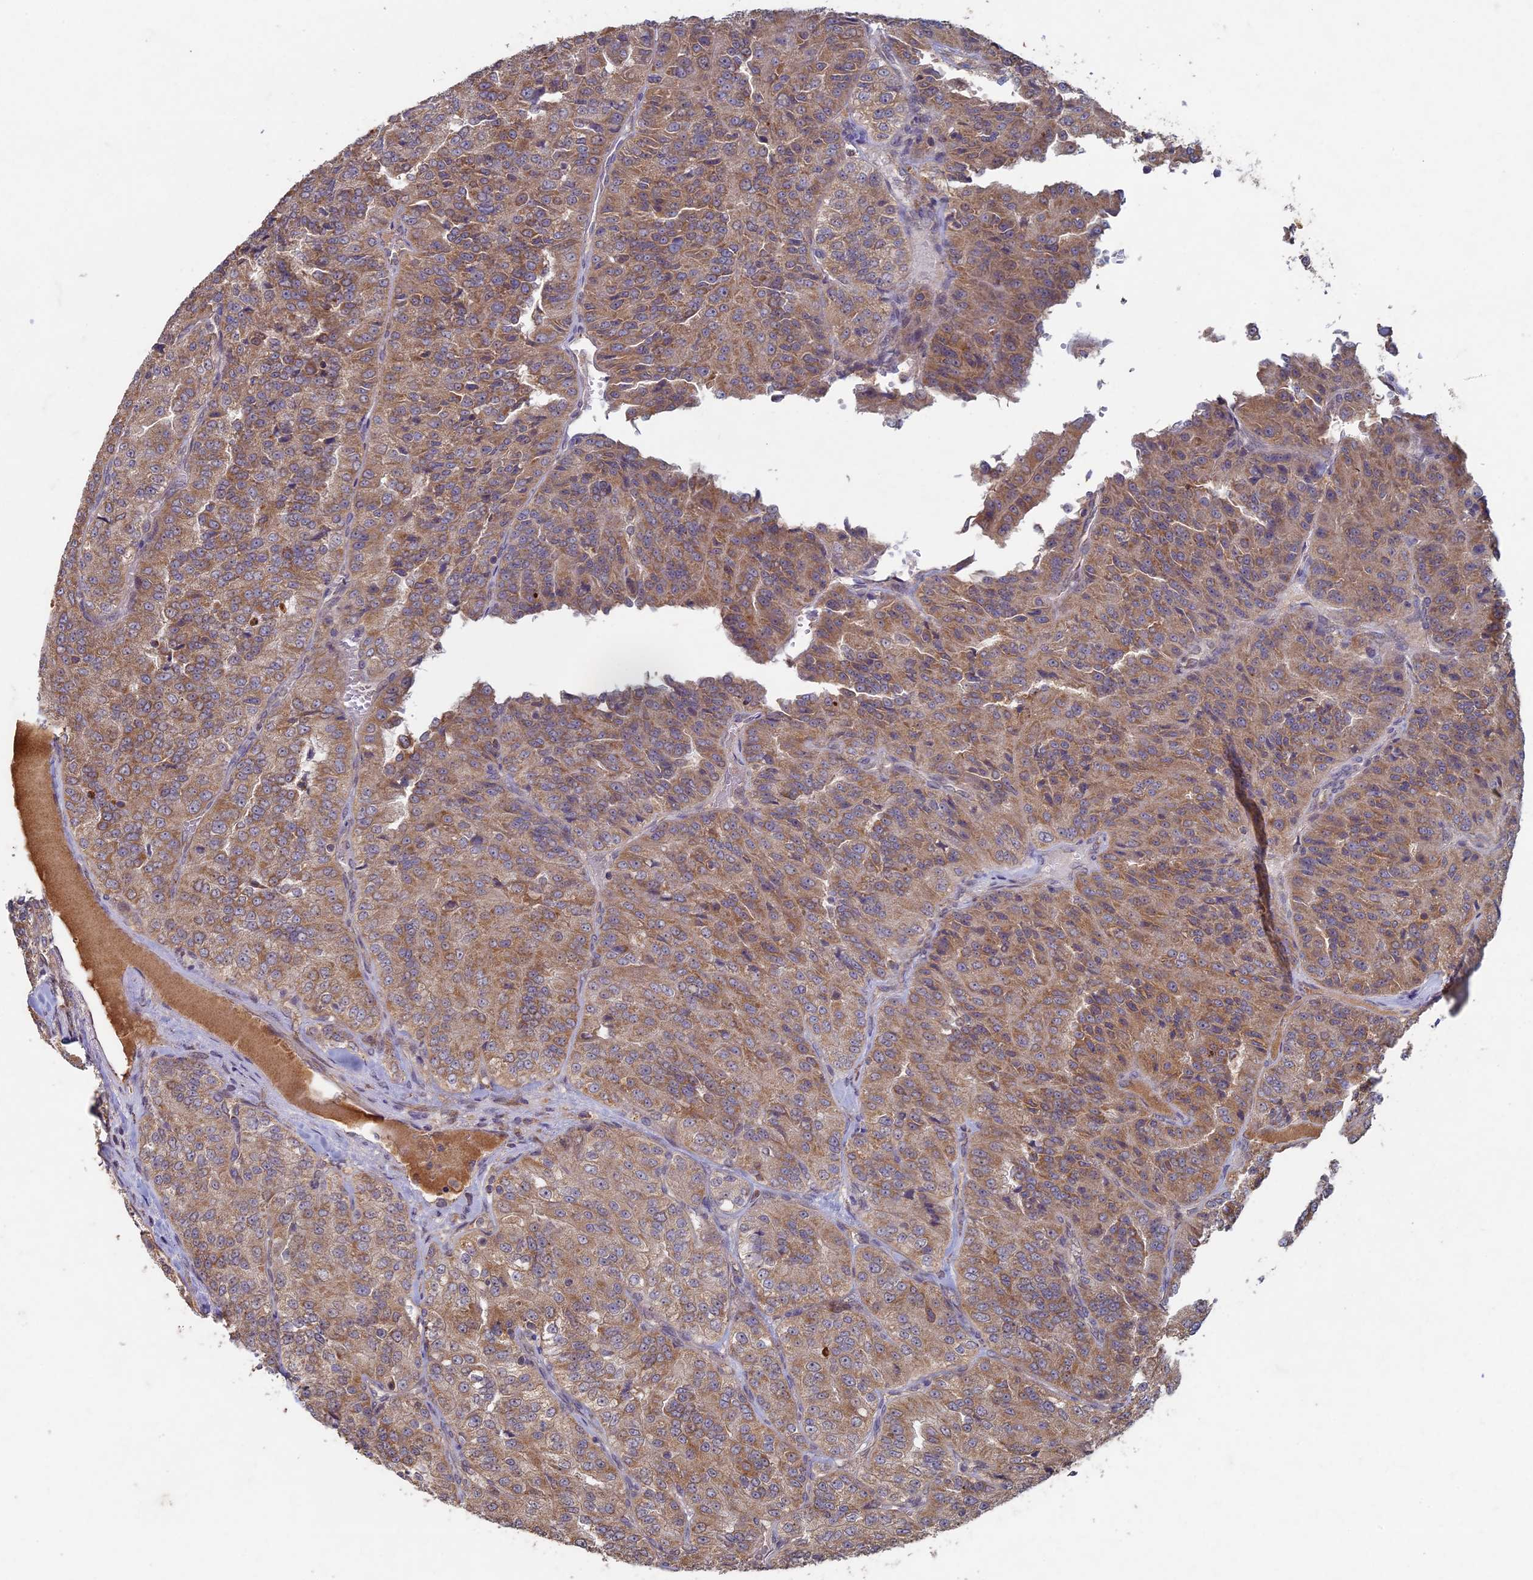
{"staining": {"intensity": "moderate", "quantity": ">75%", "location": "cytoplasmic/membranous"}, "tissue": "renal cancer", "cell_type": "Tumor cells", "image_type": "cancer", "snomed": [{"axis": "morphology", "description": "Adenocarcinoma, NOS"}, {"axis": "topography", "description": "Kidney"}], "caption": "Protein analysis of renal adenocarcinoma tissue displays moderate cytoplasmic/membranous positivity in about >75% of tumor cells.", "gene": "RCCD1", "patient": {"sex": "female", "age": 63}}